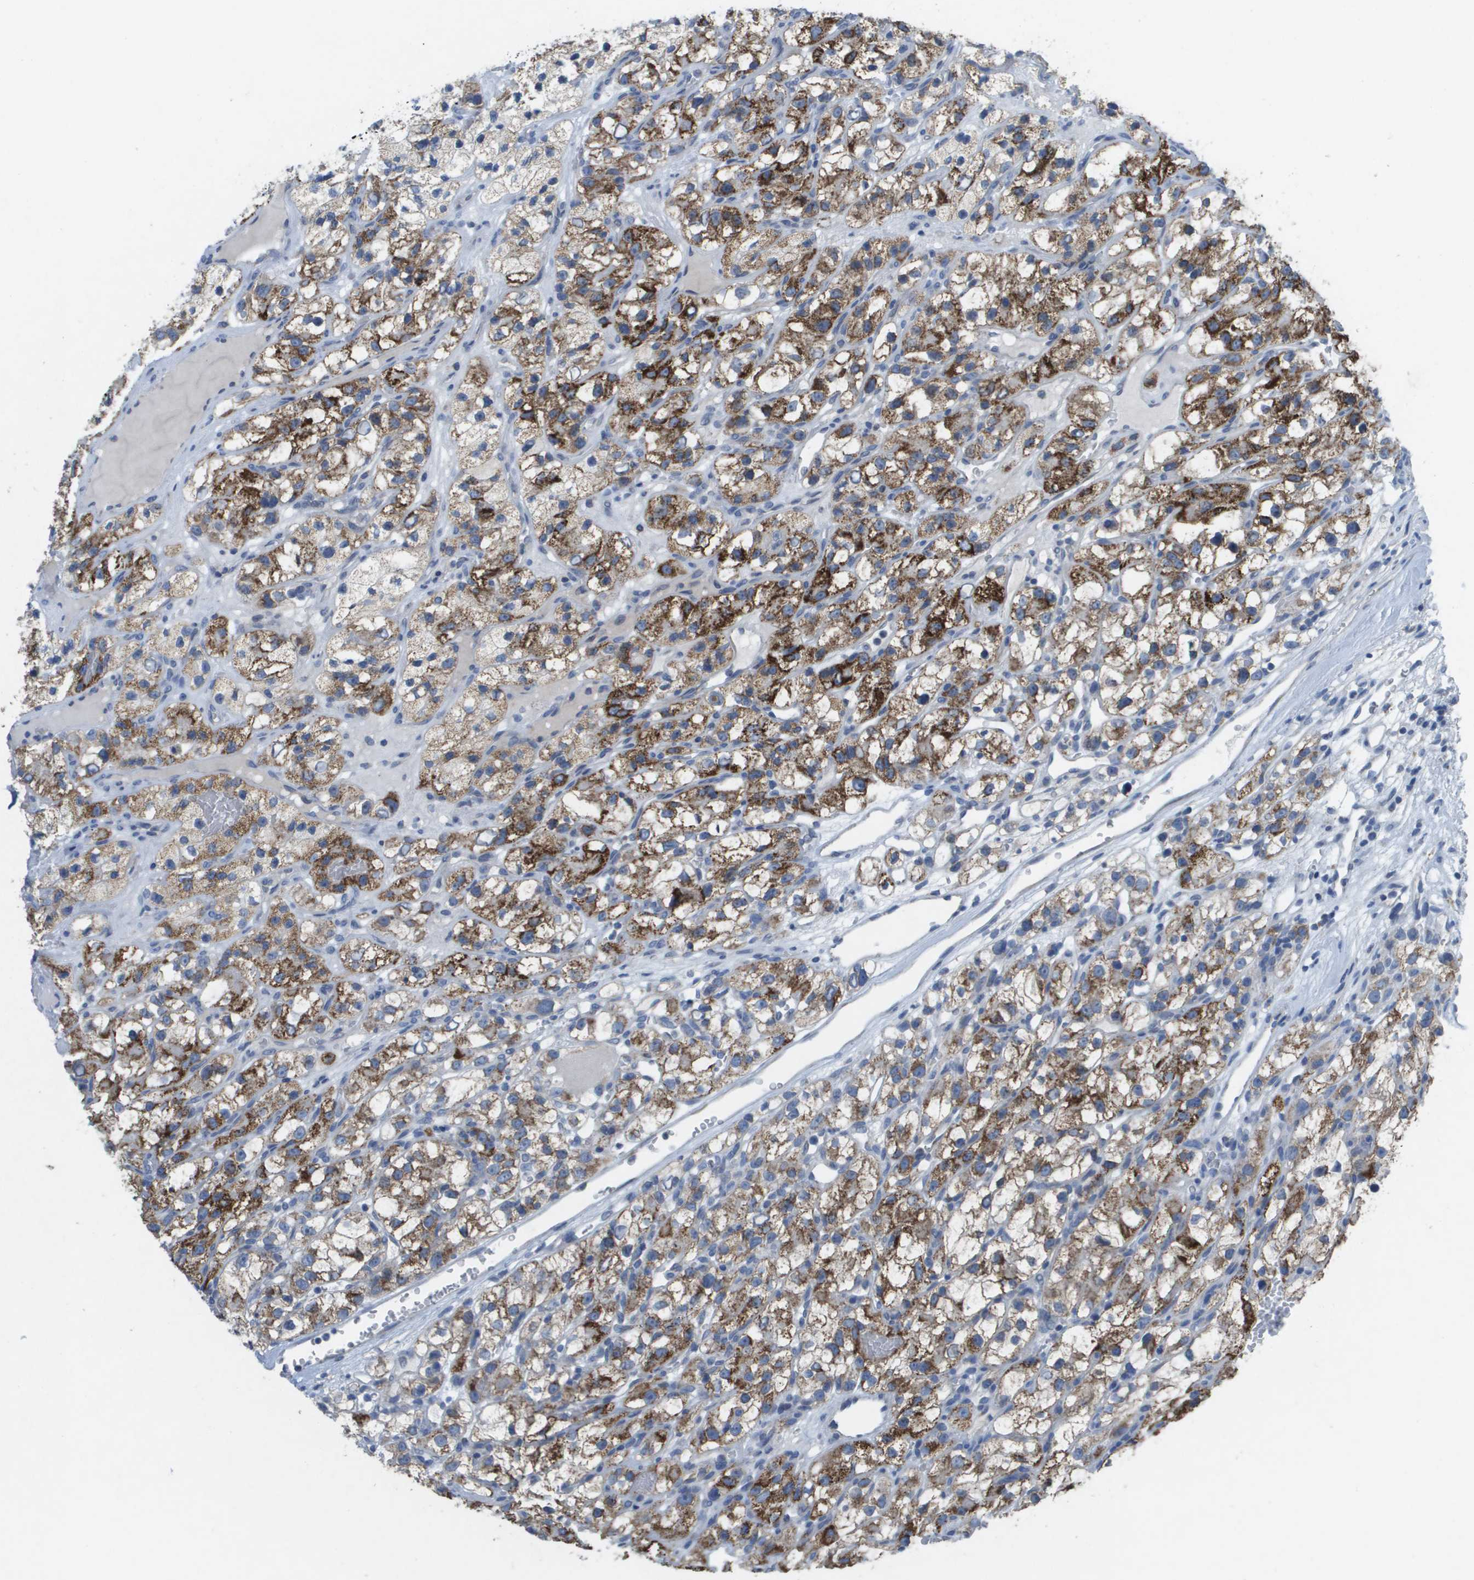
{"staining": {"intensity": "strong", "quantity": "25%-75%", "location": "cytoplasmic/membranous"}, "tissue": "renal cancer", "cell_type": "Tumor cells", "image_type": "cancer", "snomed": [{"axis": "morphology", "description": "Adenocarcinoma, NOS"}, {"axis": "topography", "description": "Kidney"}], "caption": "Immunohistochemistry (IHC) staining of adenocarcinoma (renal), which demonstrates high levels of strong cytoplasmic/membranous positivity in approximately 25%-75% of tumor cells indicating strong cytoplasmic/membranous protein expression. The staining was performed using DAB (3,3'-diaminobenzidine) (brown) for protein detection and nuclei were counterstained in hematoxylin (blue).", "gene": "TMEM223", "patient": {"sex": "female", "age": 57}}